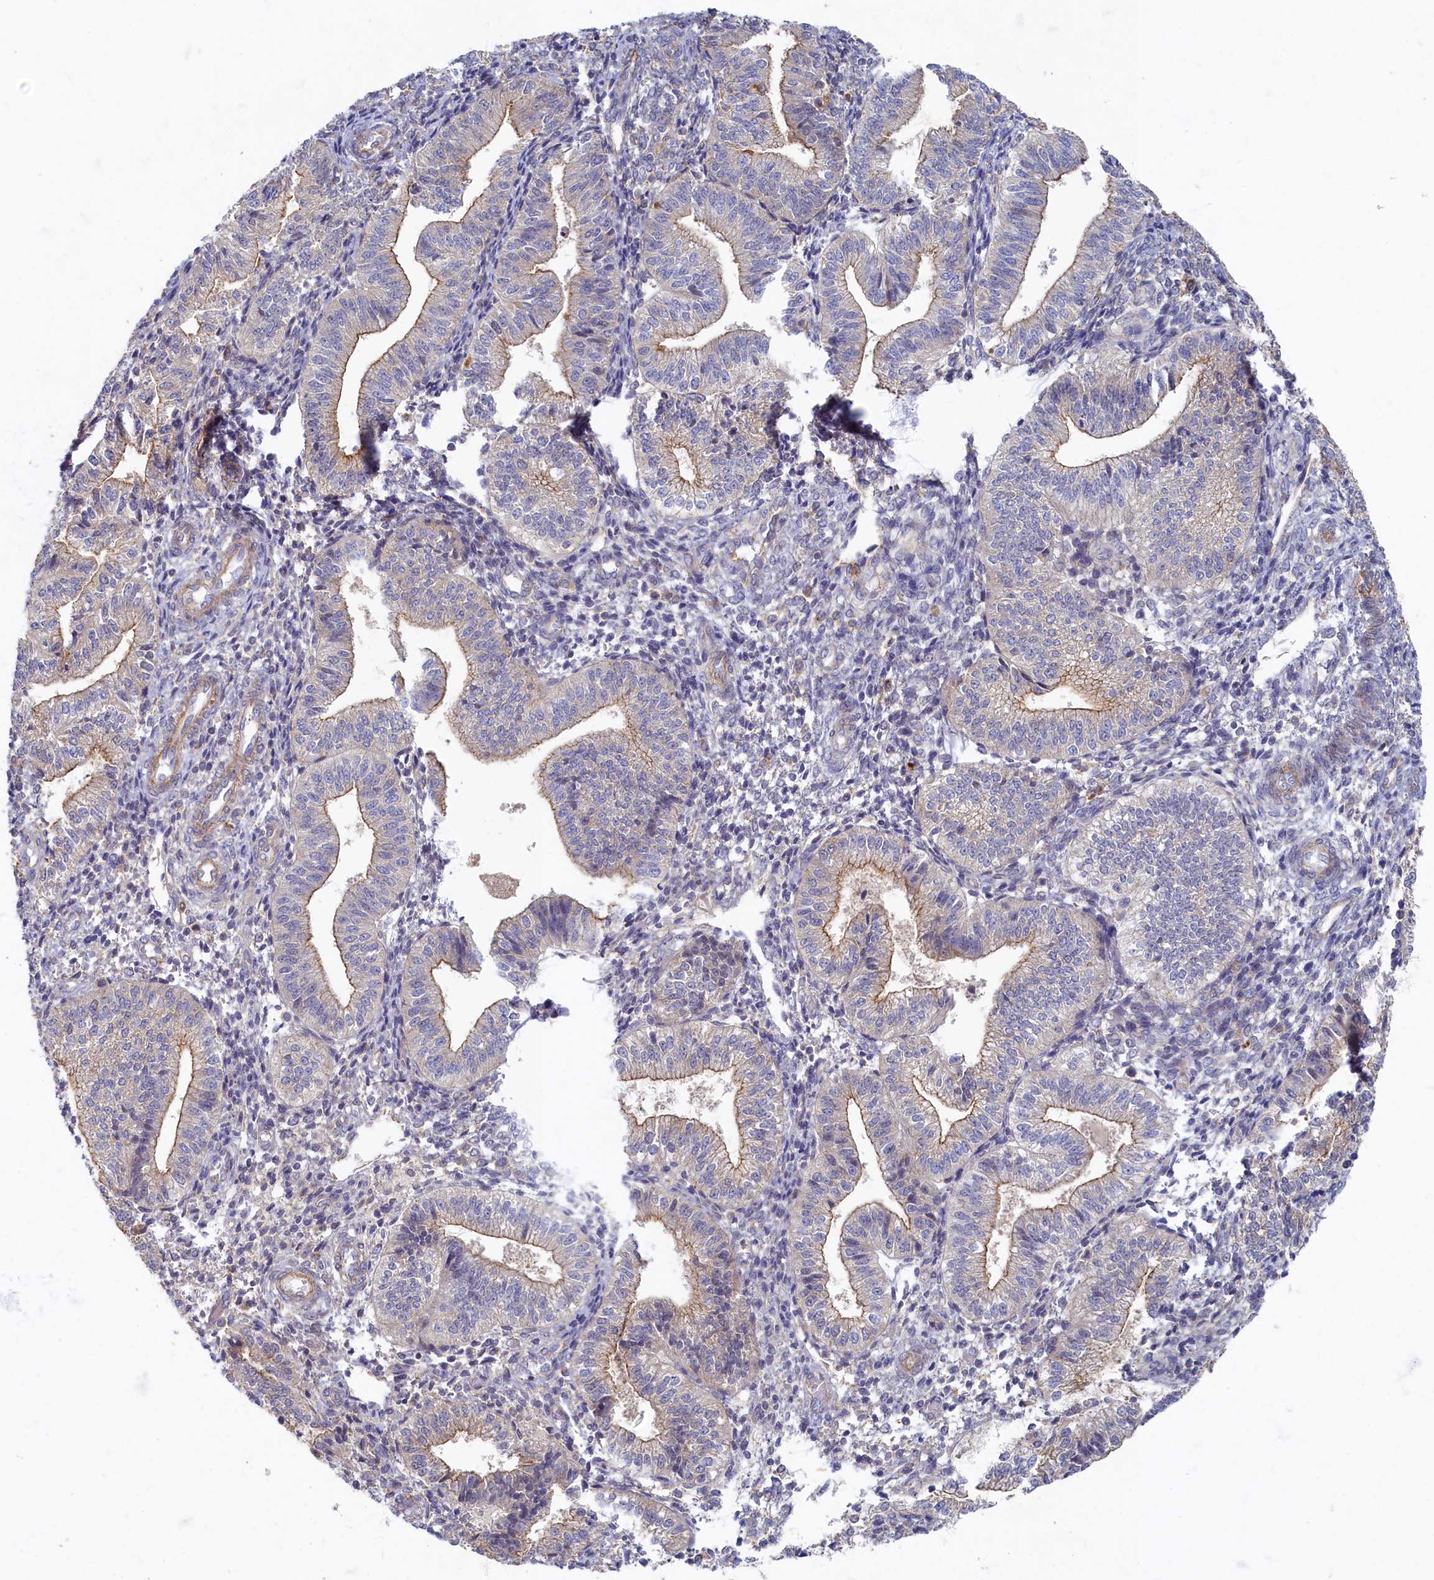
{"staining": {"intensity": "weak", "quantity": "<25%", "location": "cytoplasmic/membranous"}, "tissue": "endometrium", "cell_type": "Cells in endometrial stroma", "image_type": "normal", "snomed": [{"axis": "morphology", "description": "Normal tissue, NOS"}, {"axis": "topography", "description": "Endometrium"}], "caption": "This histopathology image is of unremarkable endometrium stained with immunohistochemistry to label a protein in brown with the nuclei are counter-stained blue. There is no expression in cells in endometrial stroma. (DAB immunohistochemistry (IHC), high magnification).", "gene": "PSMG2", "patient": {"sex": "female", "age": 34}}